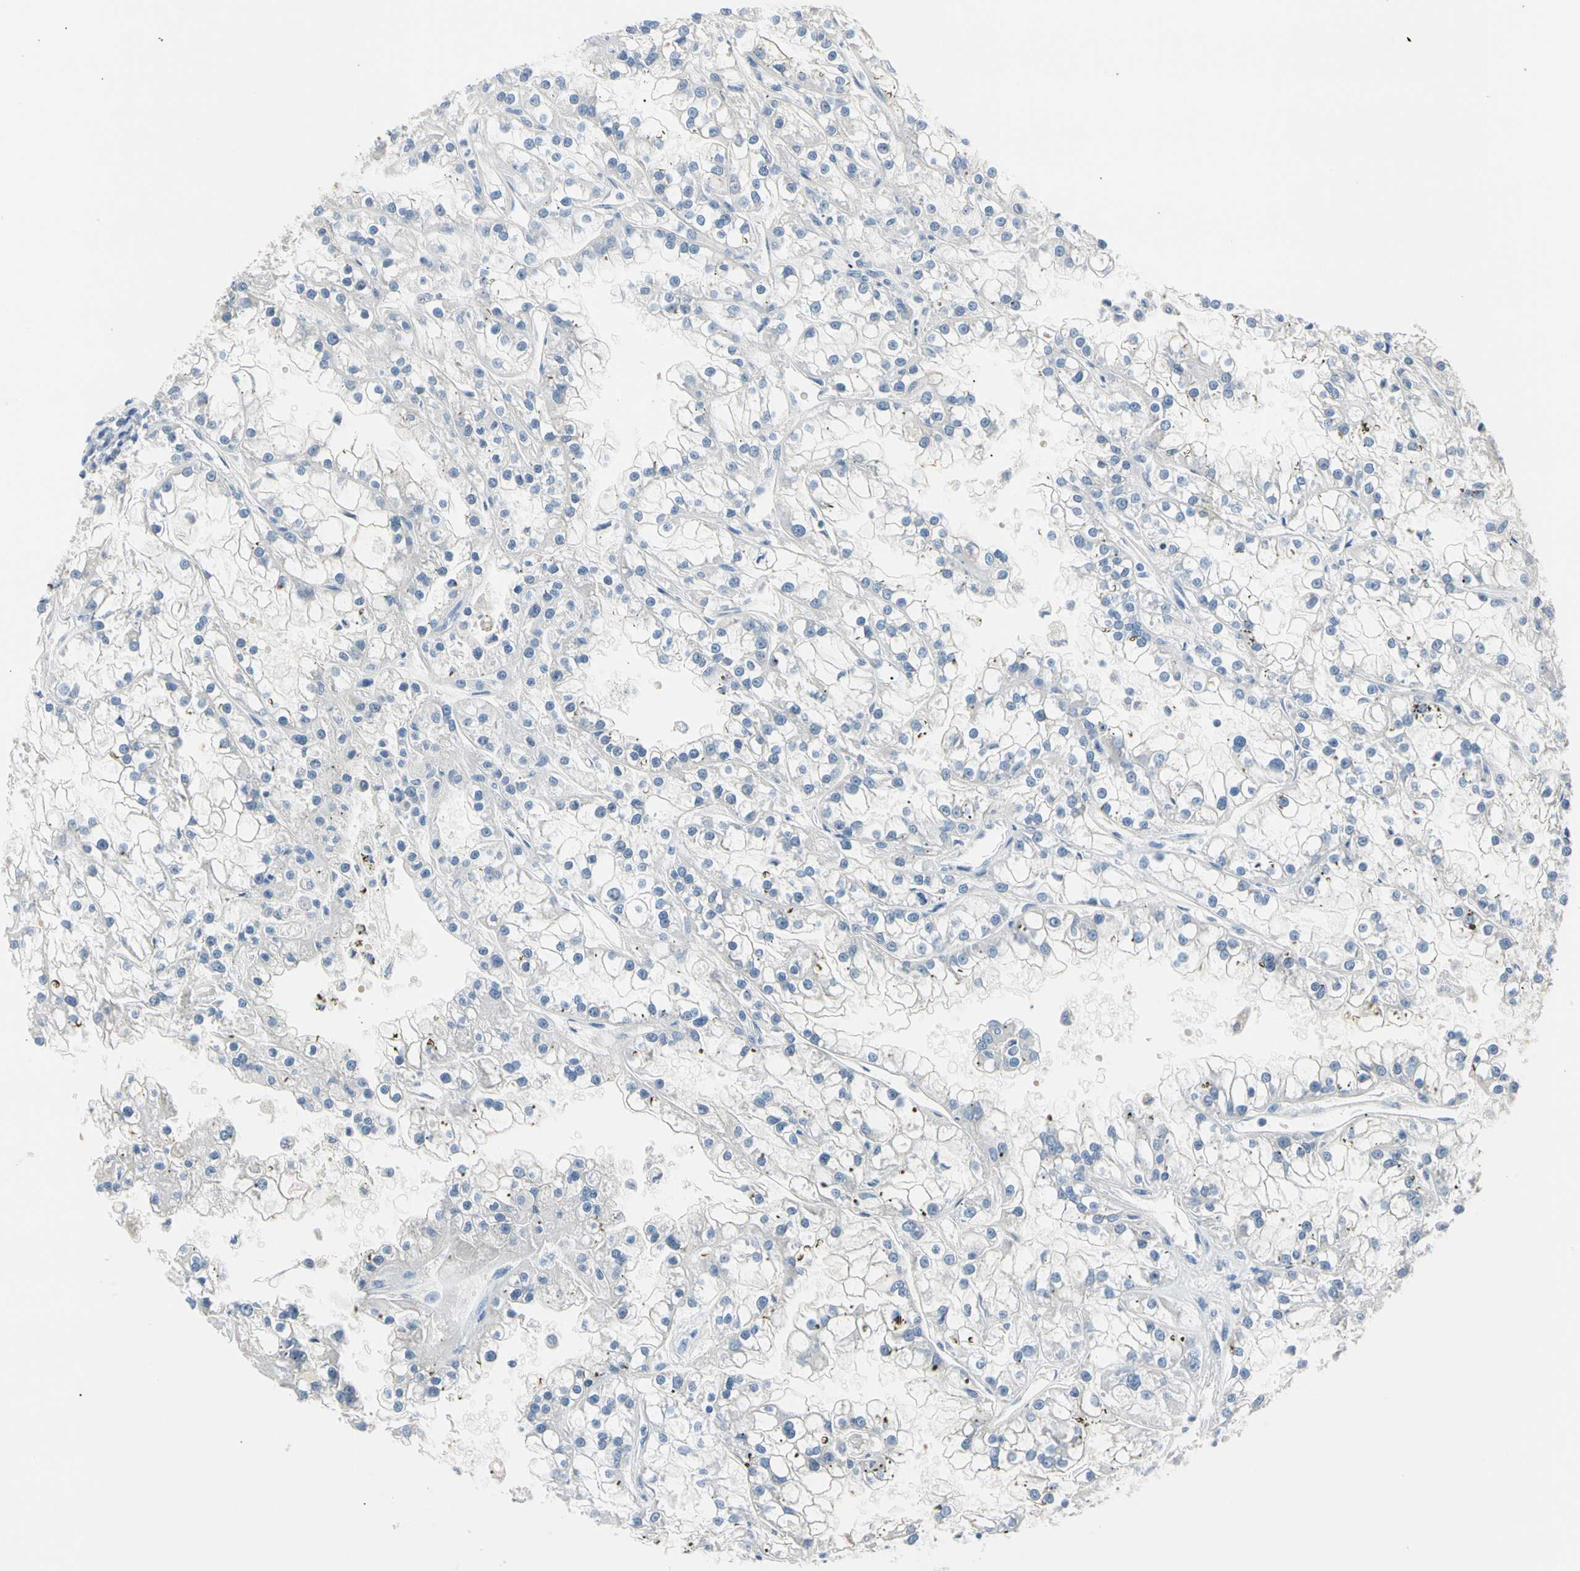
{"staining": {"intensity": "negative", "quantity": "none", "location": "none"}, "tissue": "renal cancer", "cell_type": "Tumor cells", "image_type": "cancer", "snomed": [{"axis": "morphology", "description": "Adenocarcinoma, NOS"}, {"axis": "topography", "description": "Kidney"}], "caption": "The immunohistochemistry image has no significant expression in tumor cells of adenocarcinoma (renal) tissue.", "gene": "MARK1", "patient": {"sex": "female", "age": 52}}